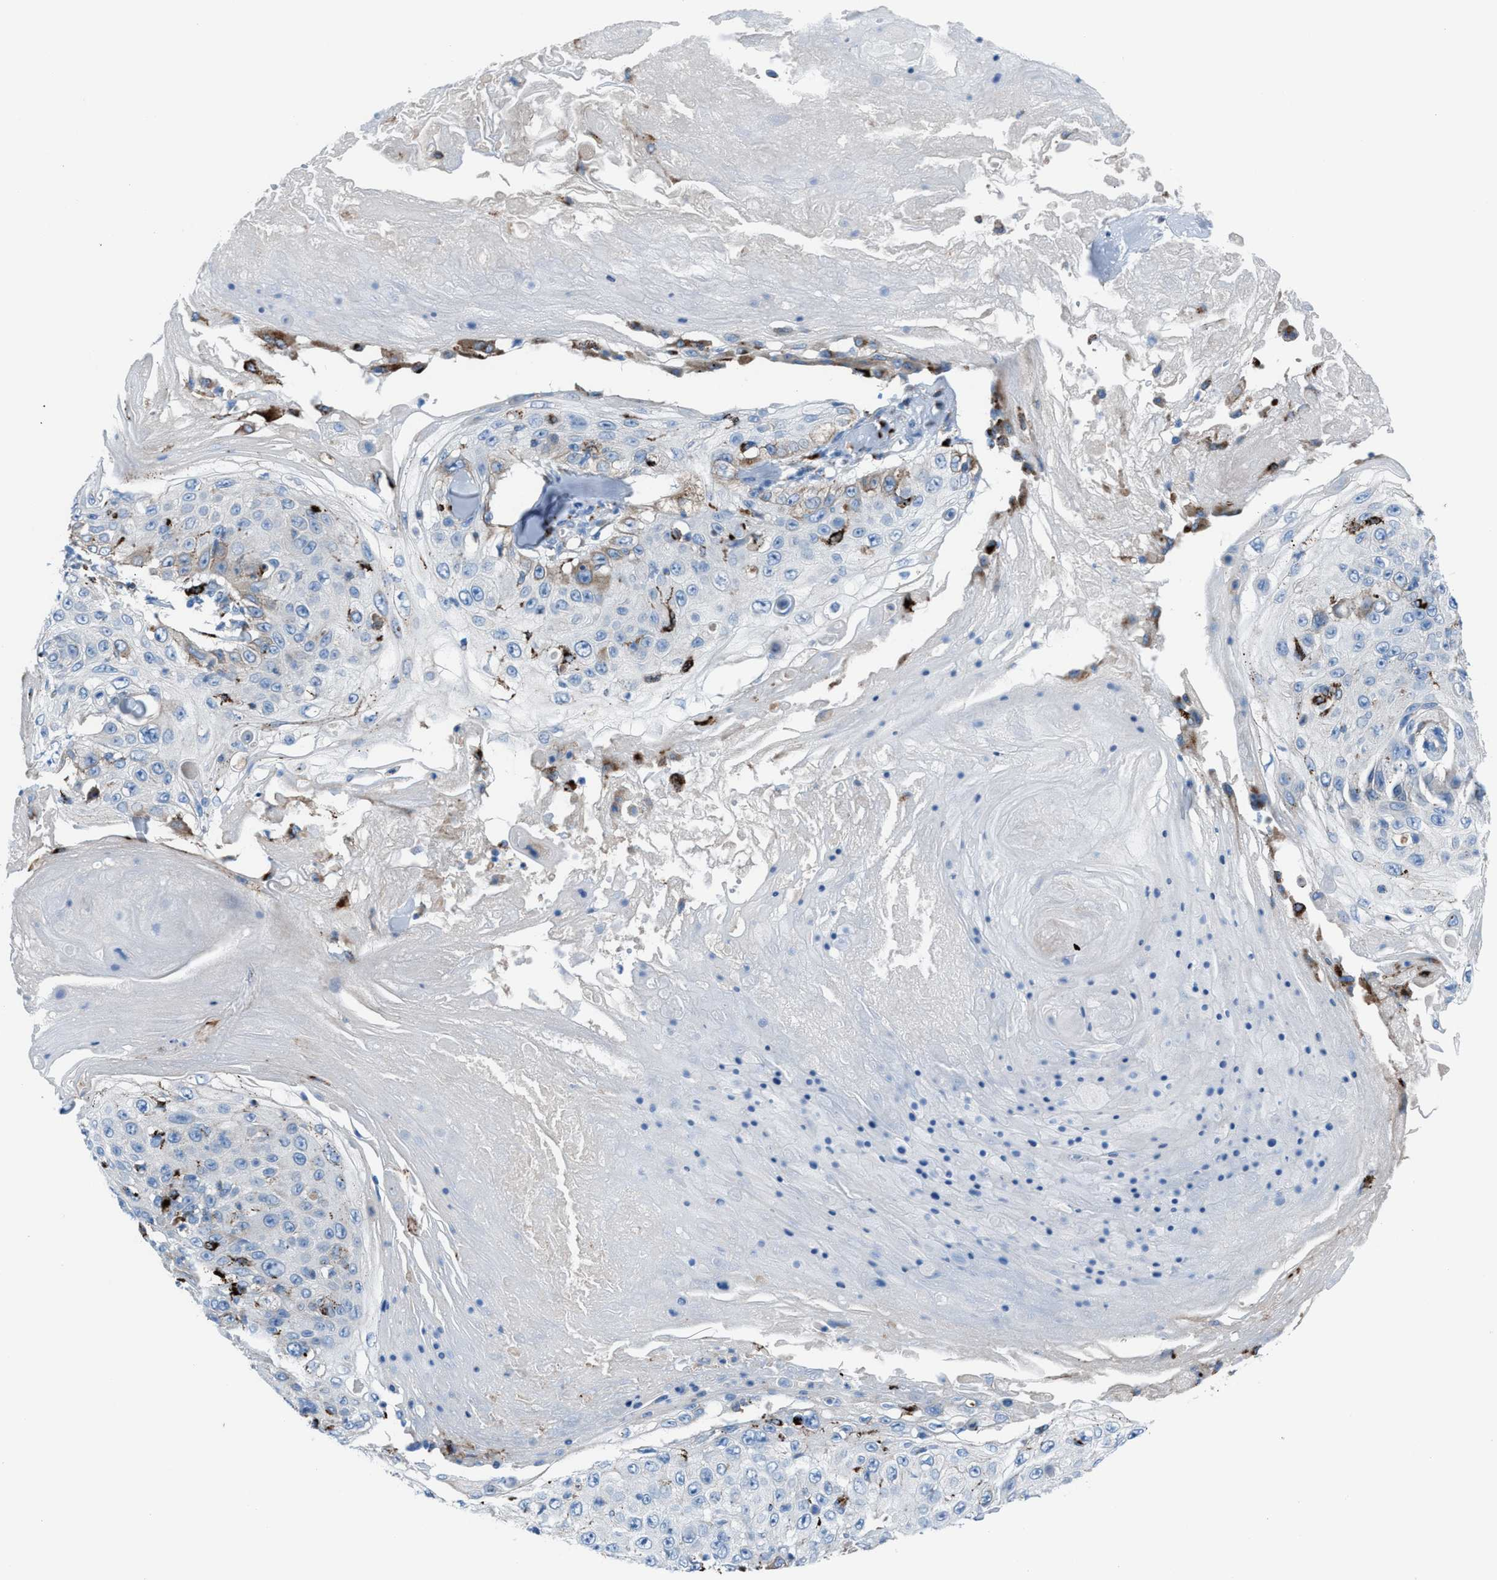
{"staining": {"intensity": "weak", "quantity": "<25%", "location": "cytoplasmic/membranous"}, "tissue": "skin cancer", "cell_type": "Tumor cells", "image_type": "cancer", "snomed": [{"axis": "morphology", "description": "Squamous cell carcinoma, NOS"}, {"axis": "topography", "description": "Skin"}], "caption": "Skin cancer (squamous cell carcinoma) was stained to show a protein in brown. There is no significant positivity in tumor cells. The staining is performed using DAB brown chromogen with nuclei counter-stained in using hematoxylin.", "gene": "CD1B", "patient": {"sex": "male", "age": 86}}